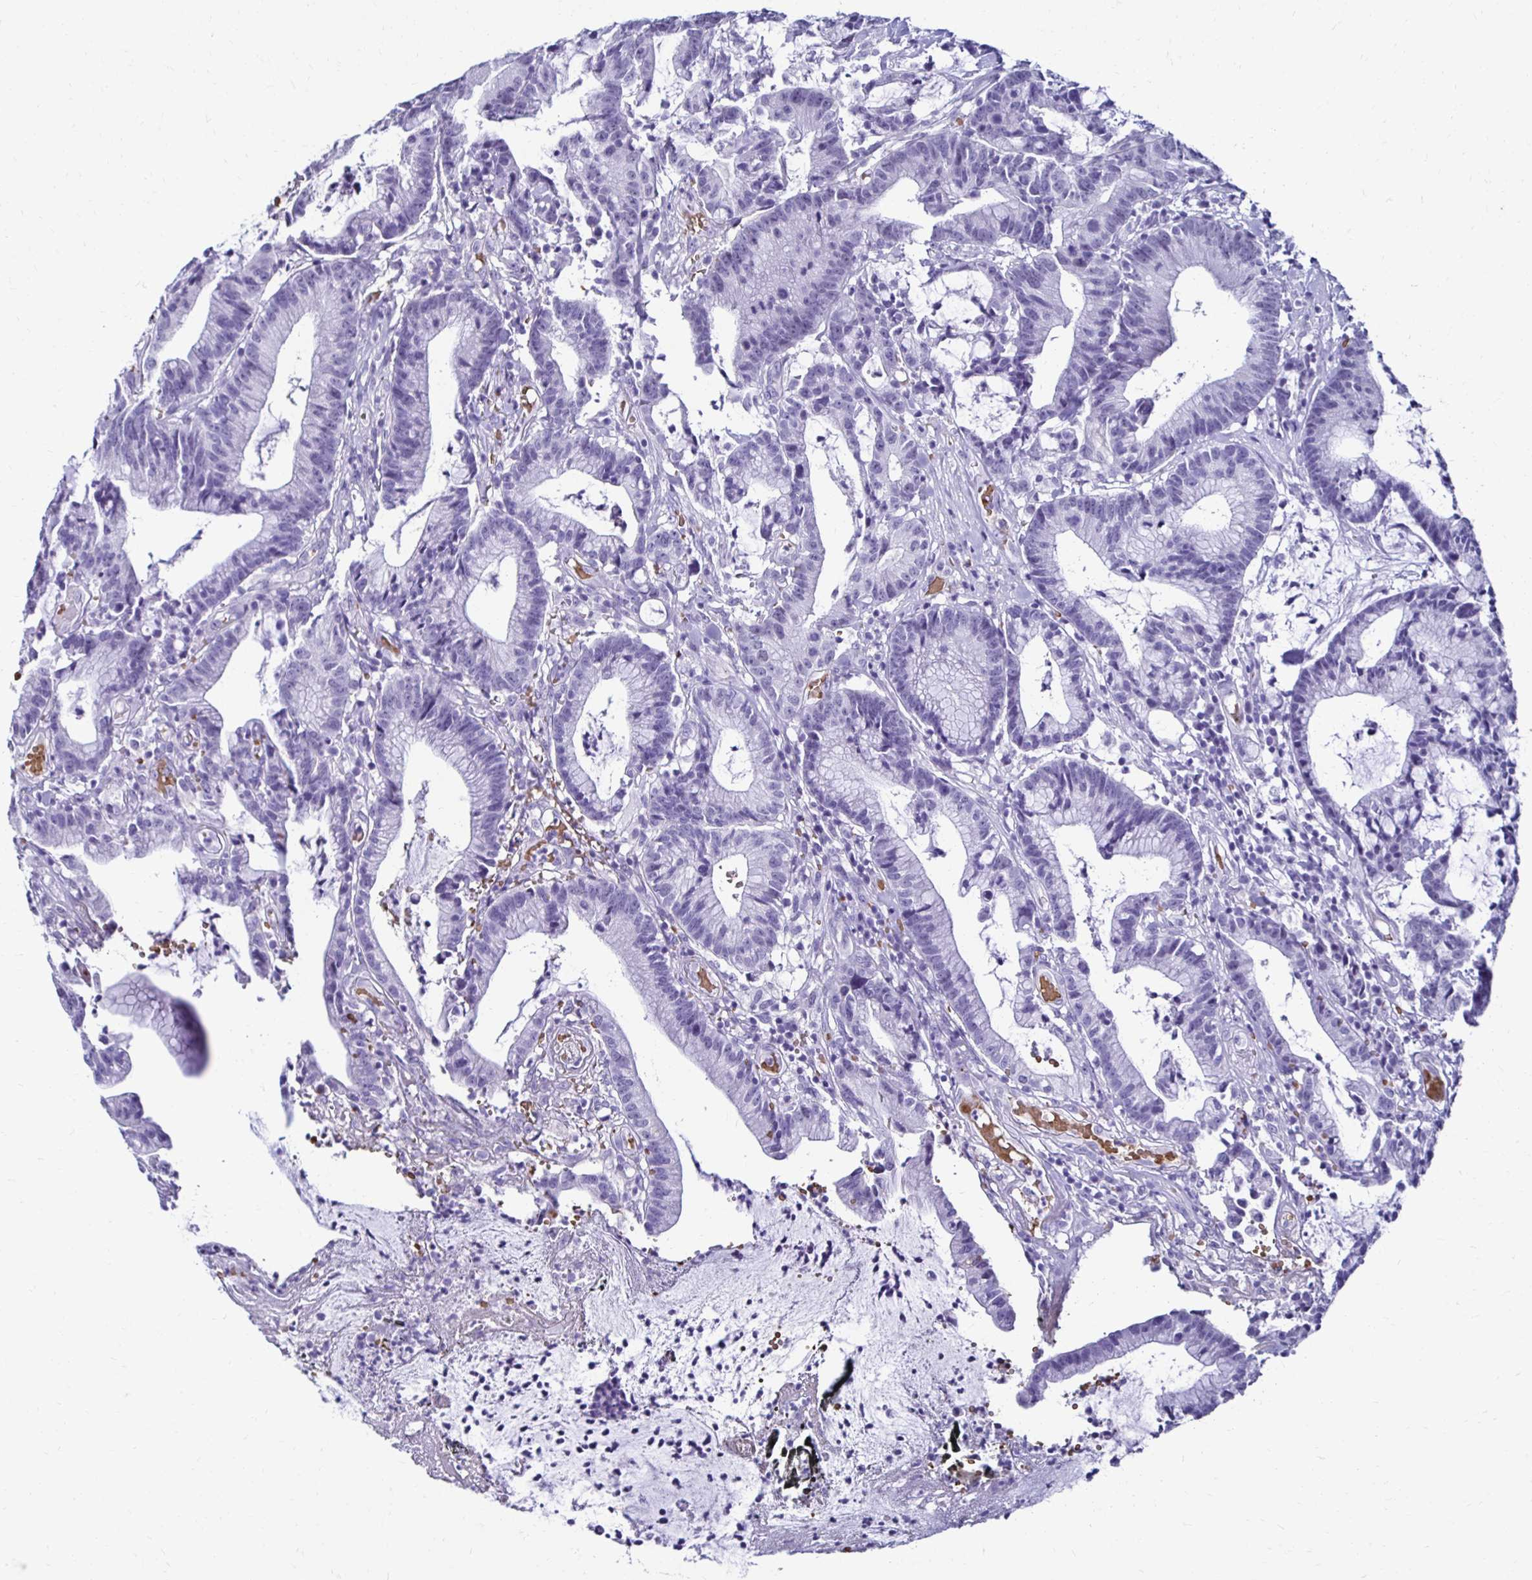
{"staining": {"intensity": "negative", "quantity": "none", "location": "none"}, "tissue": "colorectal cancer", "cell_type": "Tumor cells", "image_type": "cancer", "snomed": [{"axis": "morphology", "description": "Adenocarcinoma, NOS"}, {"axis": "topography", "description": "Colon"}], "caption": "Immunohistochemistry micrograph of human colorectal adenocarcinoma stained for a protein (brown), which reveals no expression in tumor cells.", "gene": "RHBDL3", "patient": {"sex": "female", "age": 78}}